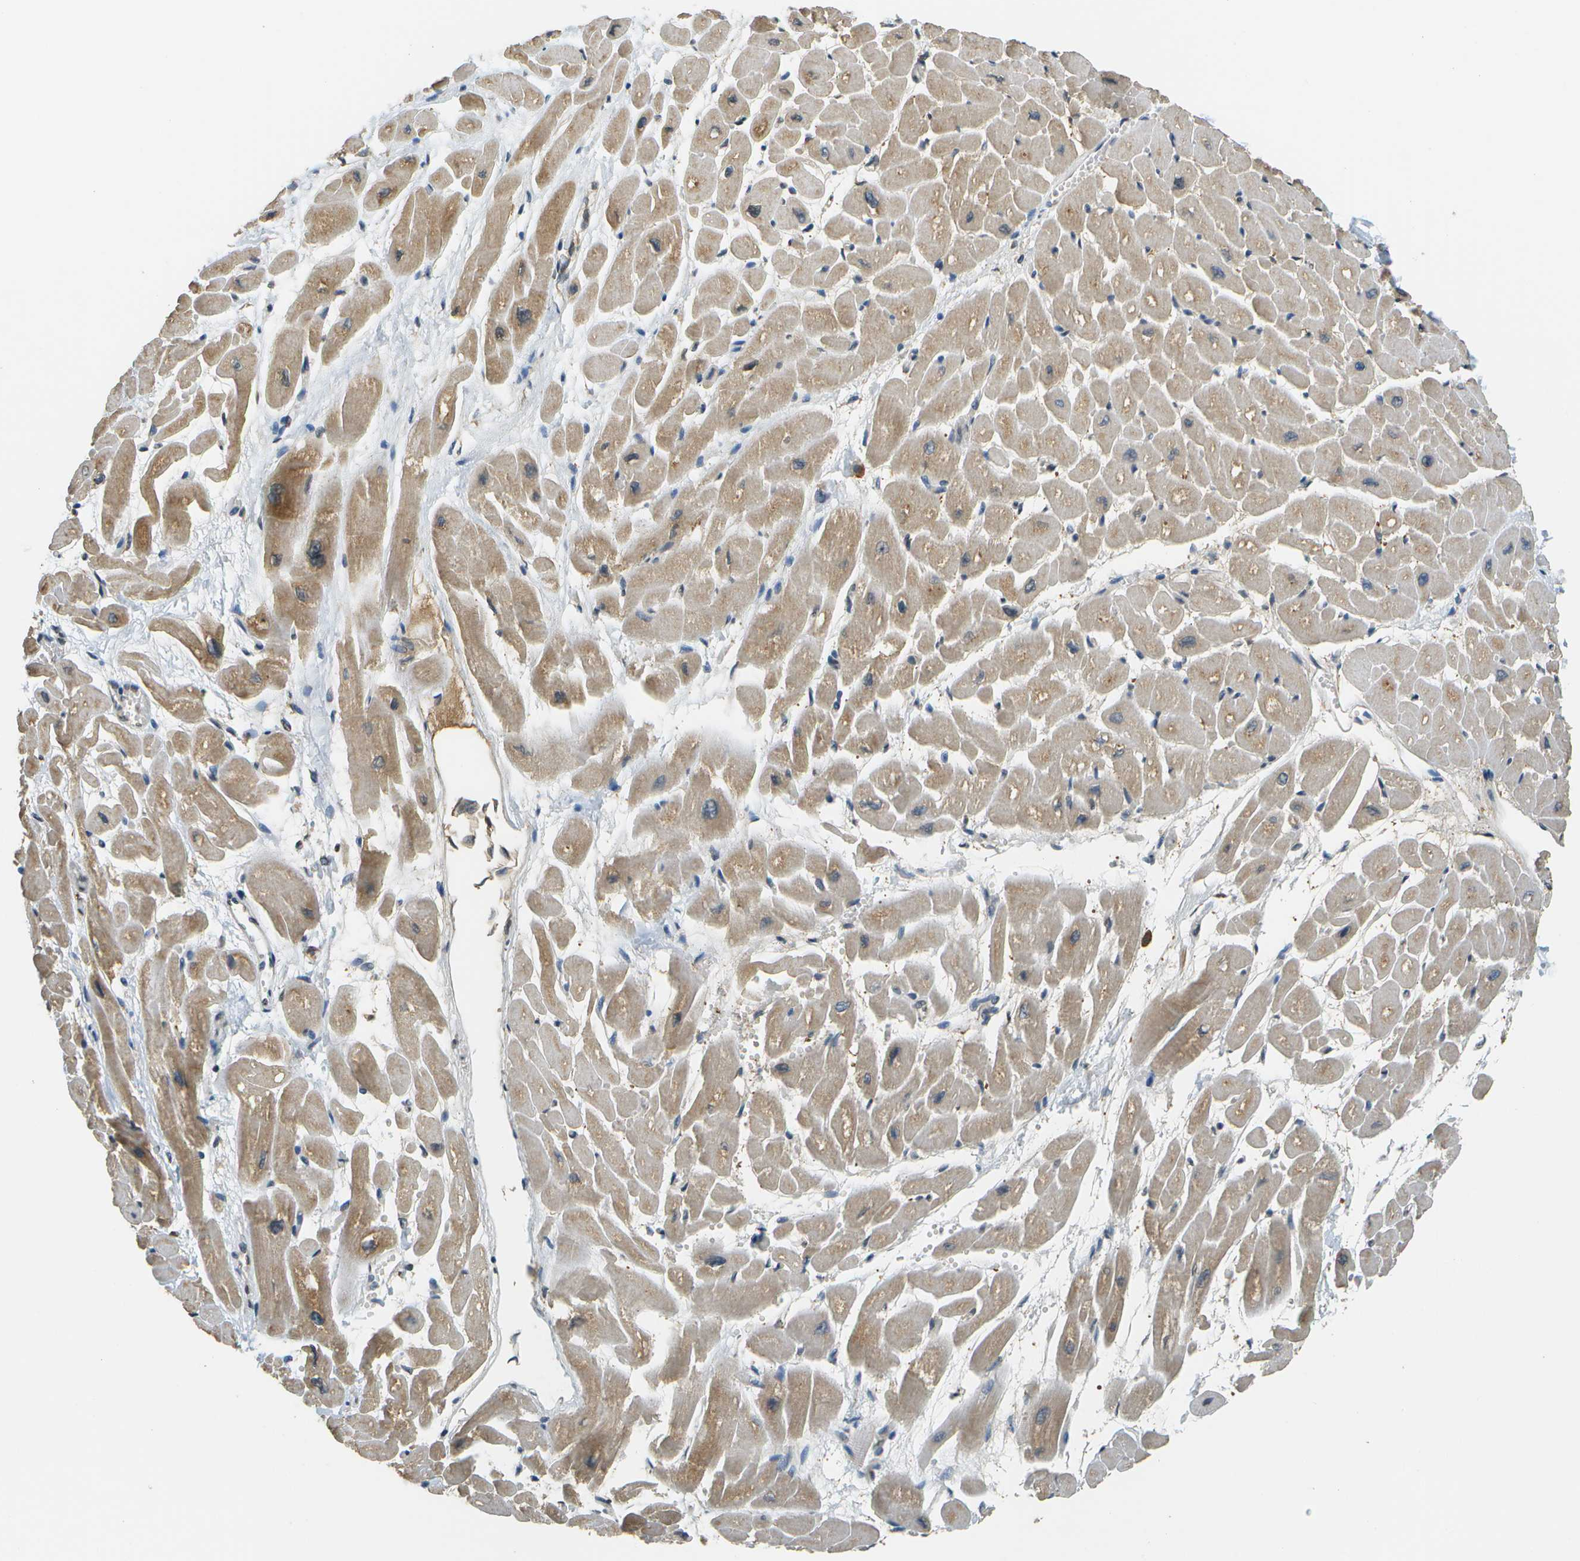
{"staining": {"intensity": "moderate", "quantity": ">75%", "location": "cytoplasmic/membranous"}, "tissue": "heart muscle", "cell_type": "Cardiomyocytes", "image_type": "normal", "snomed": [{"axis": "morphology", "description": "Normal tissue, NOS"}, {"axis": "topography", "description": "Heart"}], "caption": "Cardiomyocytes show medium levels of moderate cytoplasmic/membranous positivity in approximately >75% of cells in unremarkable heart muscle.", "gene": "ABL2", "patient": {"sex": "male", "age": 45}}